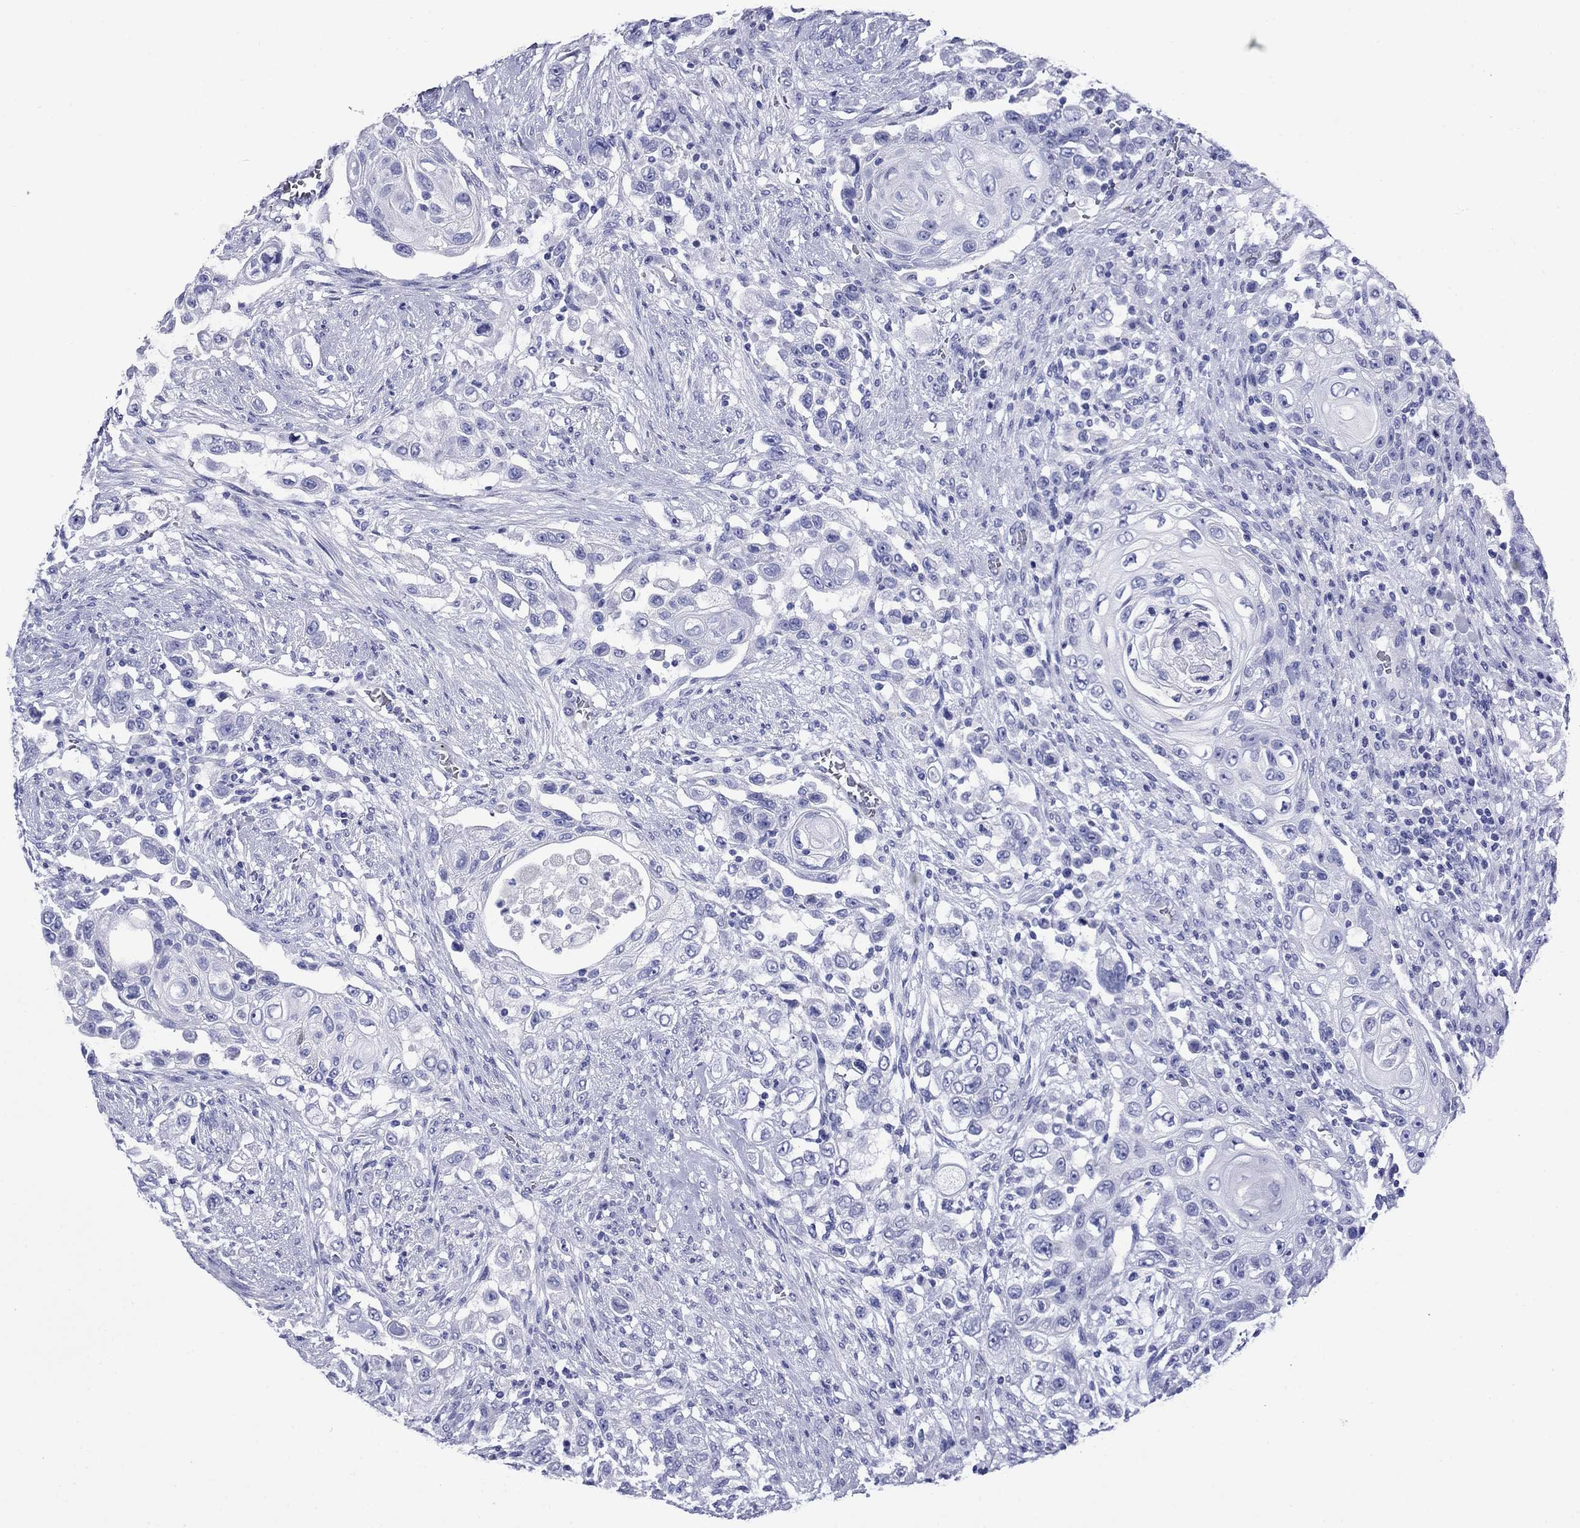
{"staining": {"intensity": "negative", "quantity": "none", "location": "none"}, "tissue": "urothelial cancer", "cell_type": "Tumor cells", "image_type": "cancer", "snomed": [{"axis": "morphology", "description": "Urothelial carcinoma, High grade"}, {"axis": "topography", "description": "Urinary bladder"}], "caption": "This is a image of IHC staining of urothelial carcinoma (high-grade), which shows no positivity in tumor cells.", "gene": "ROM1", "patient": {"sex": "female", "age": 56}}